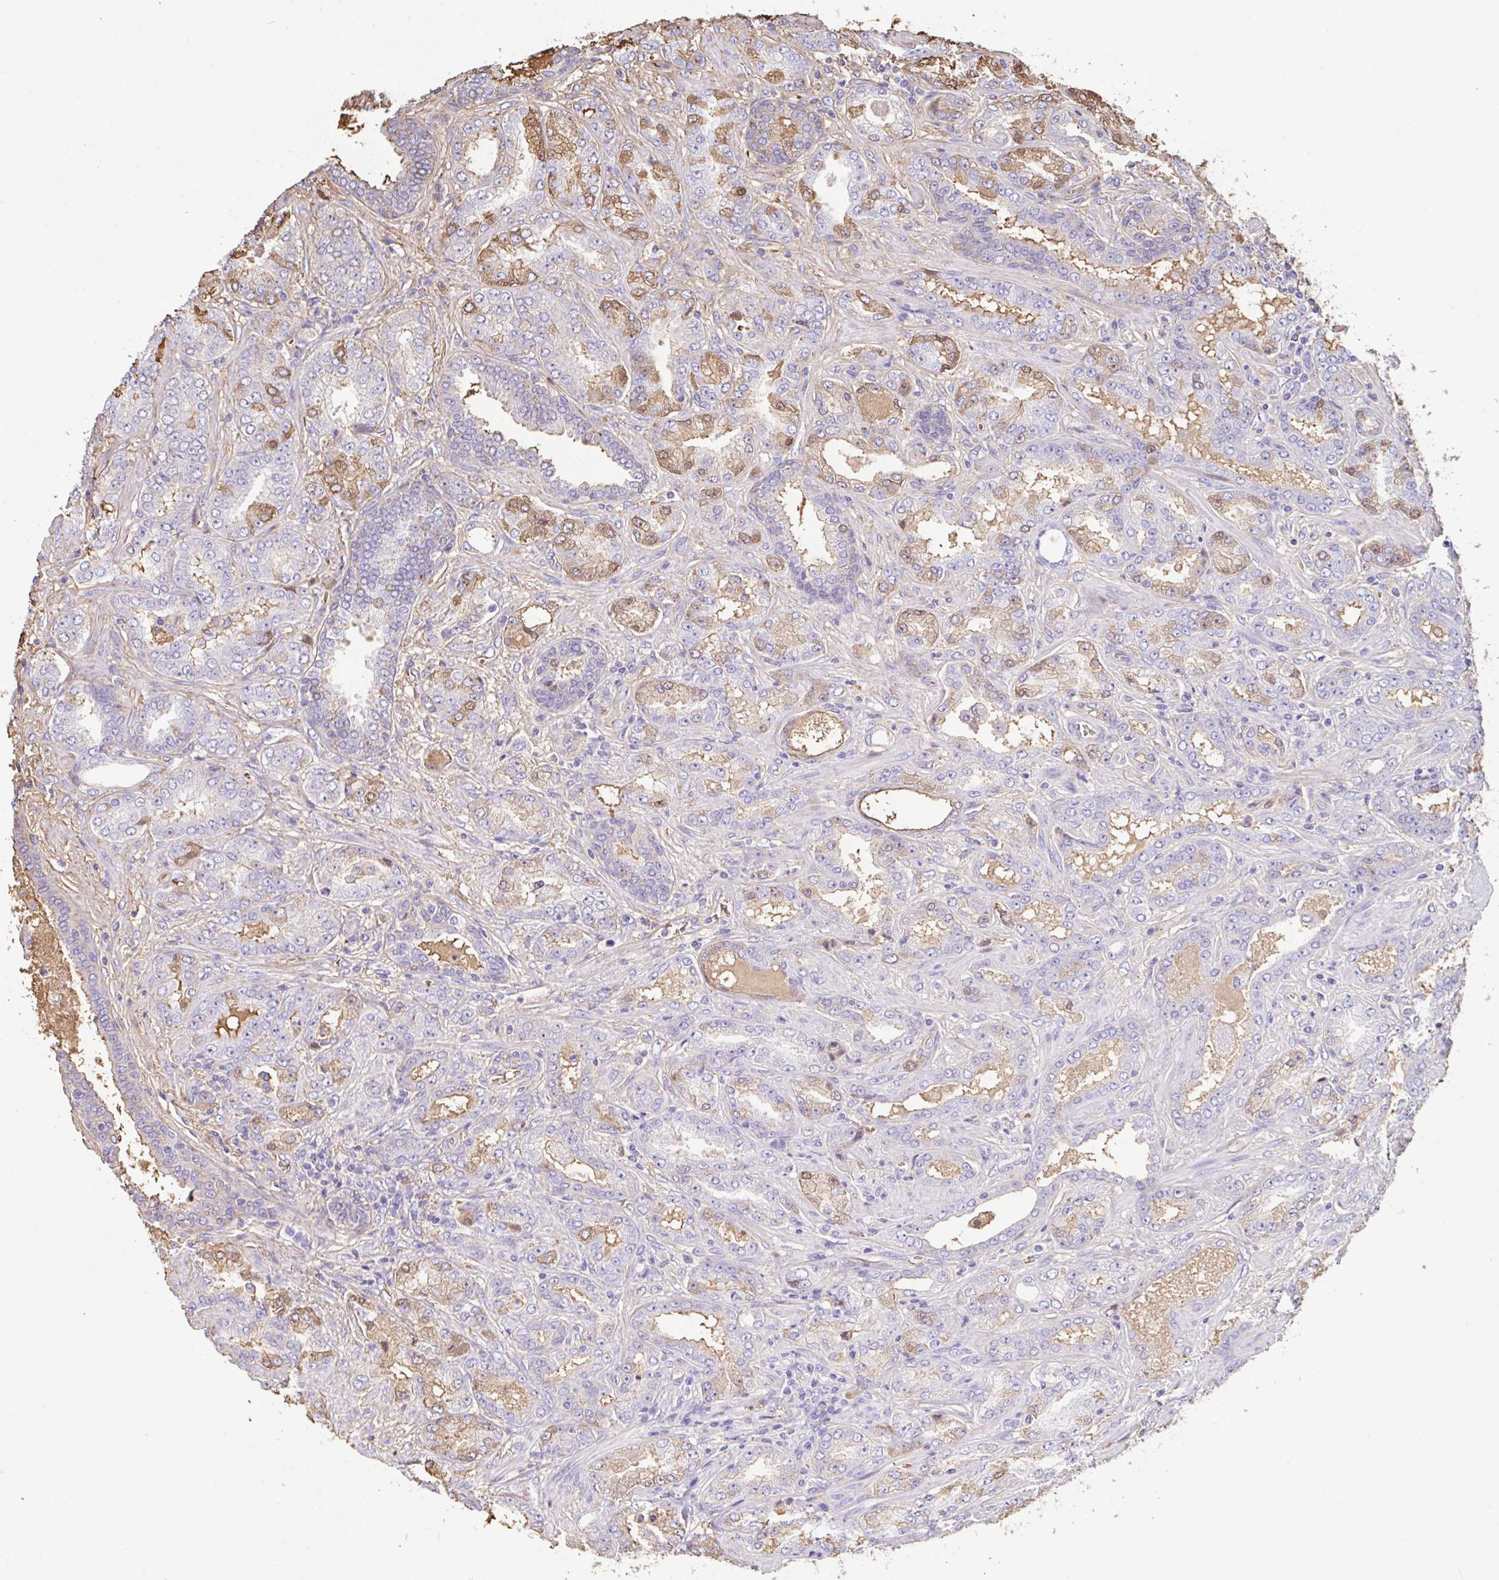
{"staining": {"intensity": "moderate", "quantity": "<25%", "location": "cytoplasmic/membranous,nuclear"}, "tissue": "prostate cancer", "cell_type": "Tumor cells", "image_type": "cancer", "snomed": [{"axis": "morphology", "description": "Adenocarcinoma, High grade"}, {"axis": "topography", "description": "Prostate"}], "caption": "Immunohistochemistry image of neoplastic tissue: prostate adenocarcinoma (high-grade) stained using immunohistochemistry (IHC) displays low levels of moderate protein expression localized specifically in the cytoplasmic/membranous and nuclear of tumor cells, appearing as a cytoplasmic/membranous and nuclear brown color.", "gene": "HOXC12", "patient": {"sex": "male", "age": 72}}